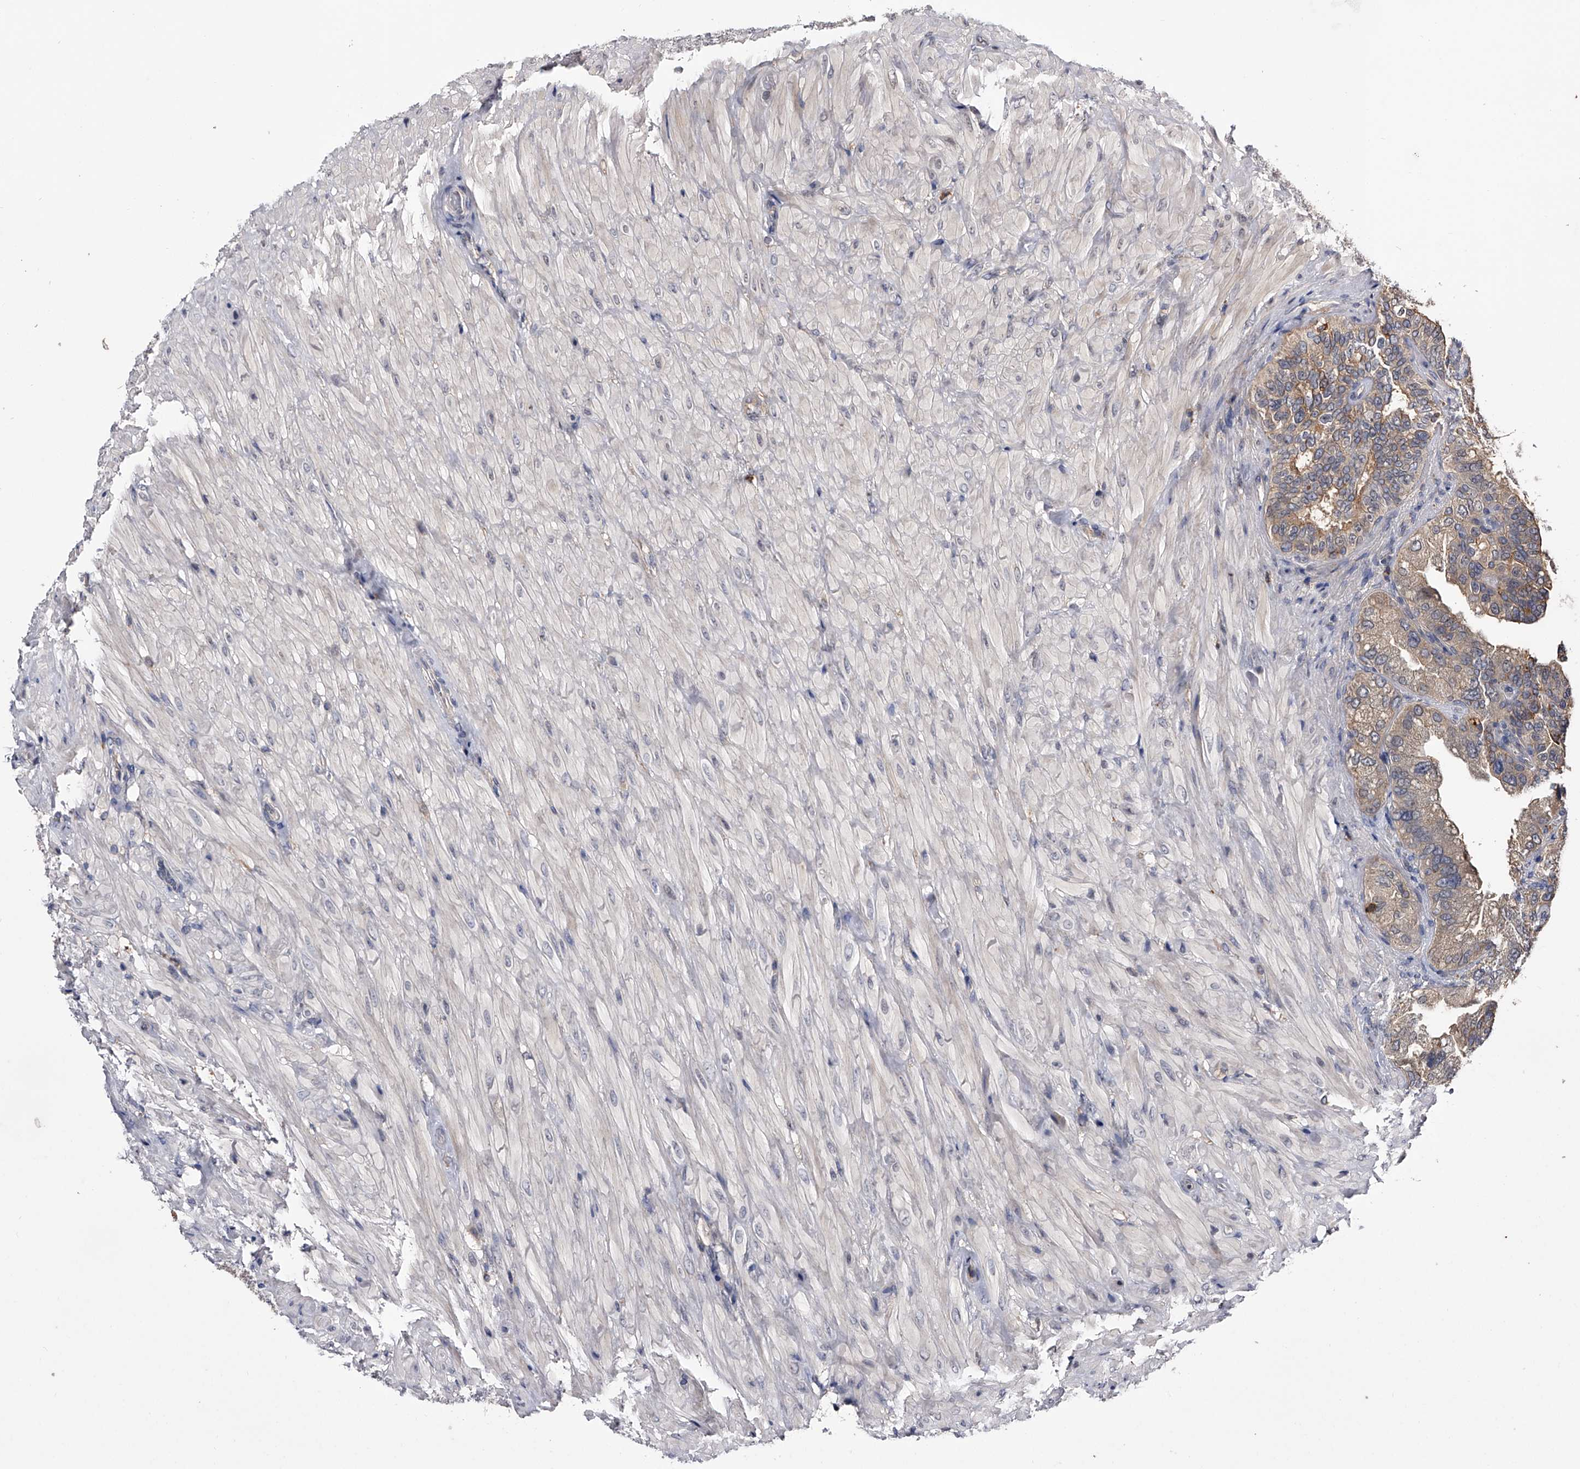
{"staining": {"intensity": "moderate", "quantity": ">75%", "location": "cytoplasmic/membranous"}, "tissue": "seminal vesicle", "cell_type": "Glandular cells", "image_type": "normal", "snomed": [{"axis": "morphology", "description": "Normal tissue, NOS"}, {"axis": "topography", "description": "Seminal veicle"}, {"axis": "topography", "description": "Peripheral nerve tissue"}], "caption": "Protein staining demonstrates moderate cytoplasmic/membranous positivity in about >75% of glandular cells in unremarkable seminal vesicle.", "gene": "PAN3", "patient": {"sex": "male", "age": 63}}